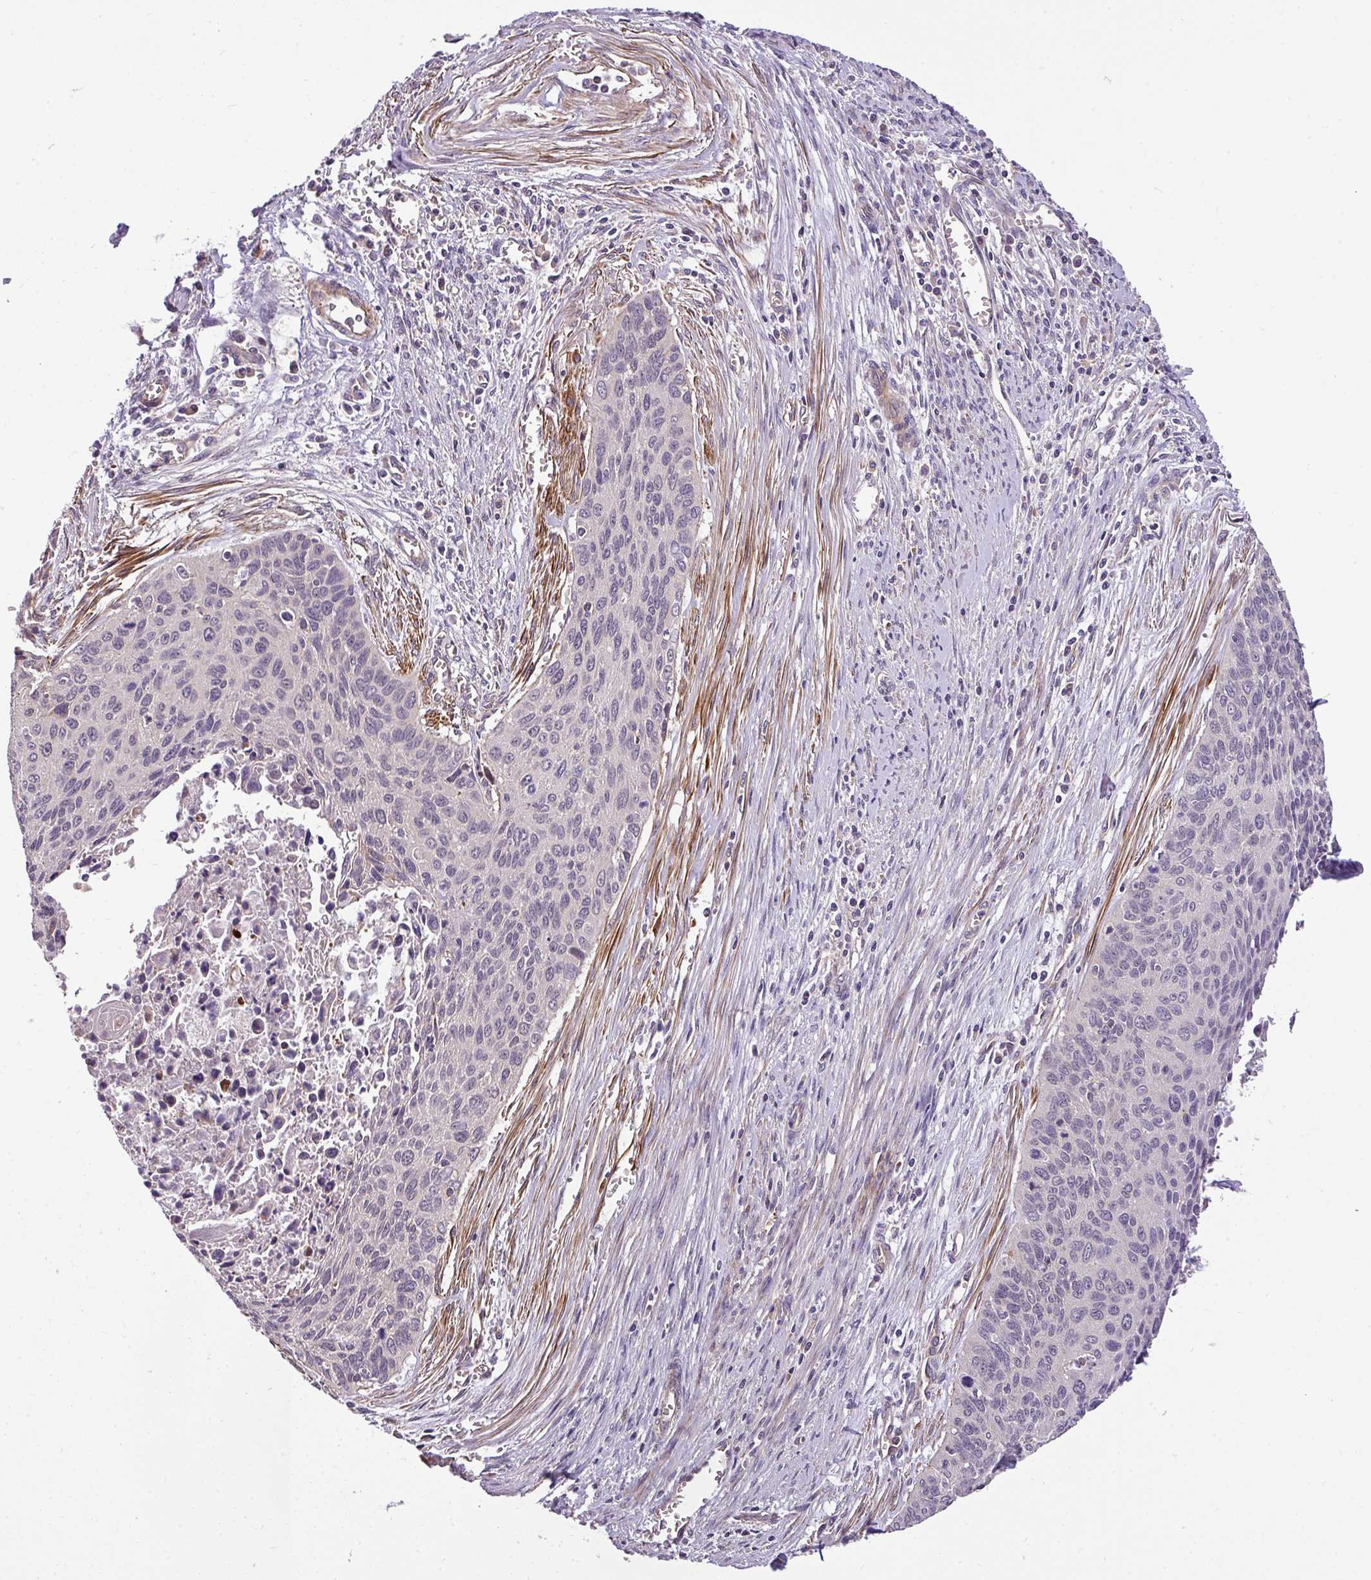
{"staining": {"intensity": "negative", "quantity": "none", "location": "none"}, "tissue": "cervical cancer", "cell_type": "Tumor cells", "image_type": "cancer", "snomed": [{"axis": "morphology", "description": "Squamous cell carcinoma, NOS"}, {"axis": "topography", "description": "Cervix"}], "caption": "DAB immunohistochemical staining of human cervical squamous cell carcinoma exhibits no significant staining in tumor cells. (Immunohistochemistry (ihc), brightfield microscopy, high magnification).", "gene": "CASS4", "patient": {"sex": "female", "age": 55}}